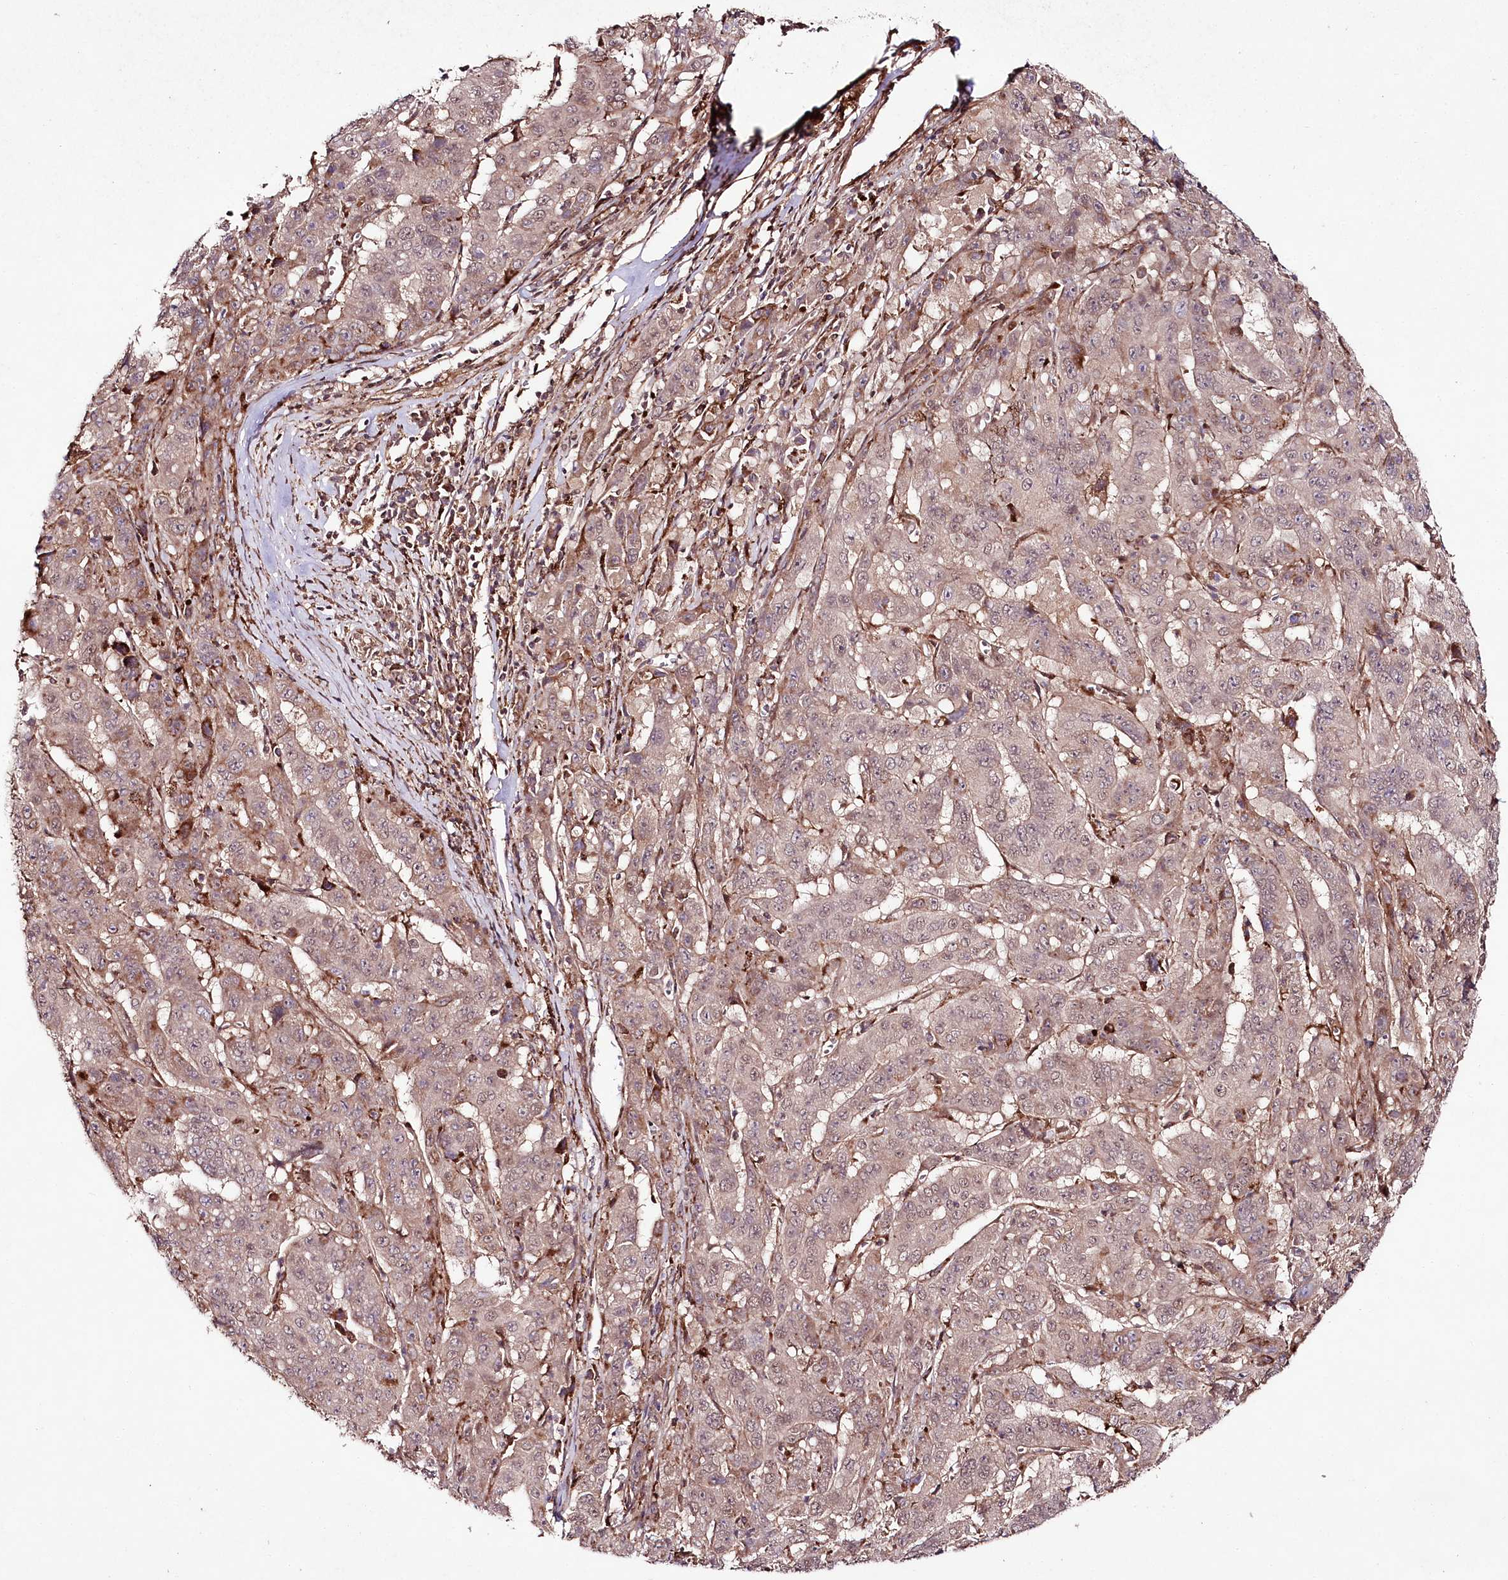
{"staining": {"intensity": "weak", "quantity": ">75%", "location": "cytoplasmic/membranous"}, "tissue": "pancreatic cancer", "cell_type": "Tumor cells", "image_type": "cancer", "snomed": [{"axis": "morphology", "description": "Adenocarcinoma, NOS"}, {"axis": "topography", "description": "Pancreas"}], "caption": "The photomicrograph exhibits a brown stain indicating the presence of a protein in the cytoplasmic/membranous of tumor cells in adenocarcinoma (pancreatic).", "gene": "PHLDB1", "patient": {"sex": "male", "age": 63}}